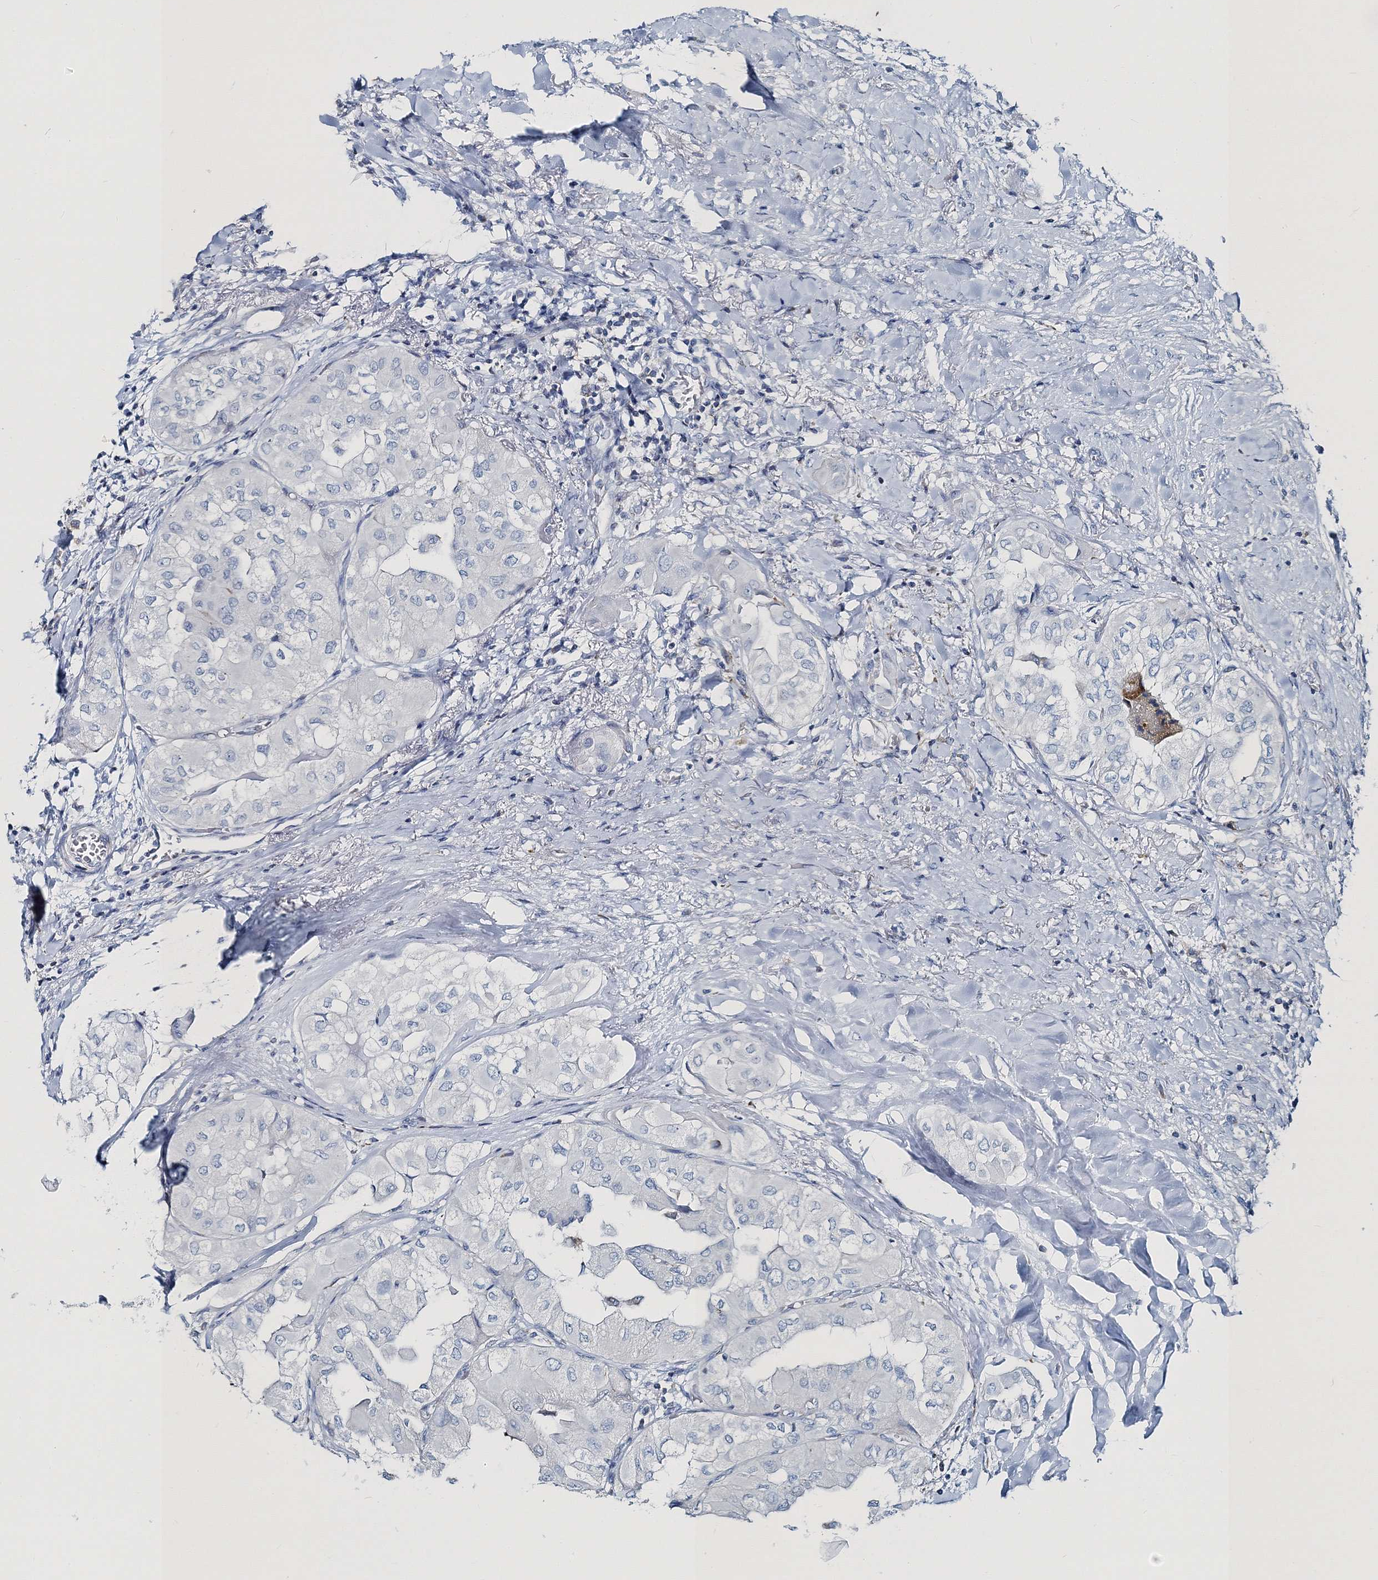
{"staining": {"intensity": "negative", "quantity": "none", "location": "none"}, "tissue": "thyroid cancer", "cell_type": "Tumor cells", "image_type": "cancer", "snomed": [{"axis": "morphology", "description": "Papillary adenocarcinoma, NOS"}, {"axis": "topography", "description": "Thyroid gland"}], "caption": "An immunohistochemistry (IHC) histopathology image of thyroid papillary adenocarcinoma is shown. There is no staining in tumor cells of thyroid papillary adenocarcinoma.", "gene": "GABARAPL2", "patient": {"sex": "female", "age": 59}}